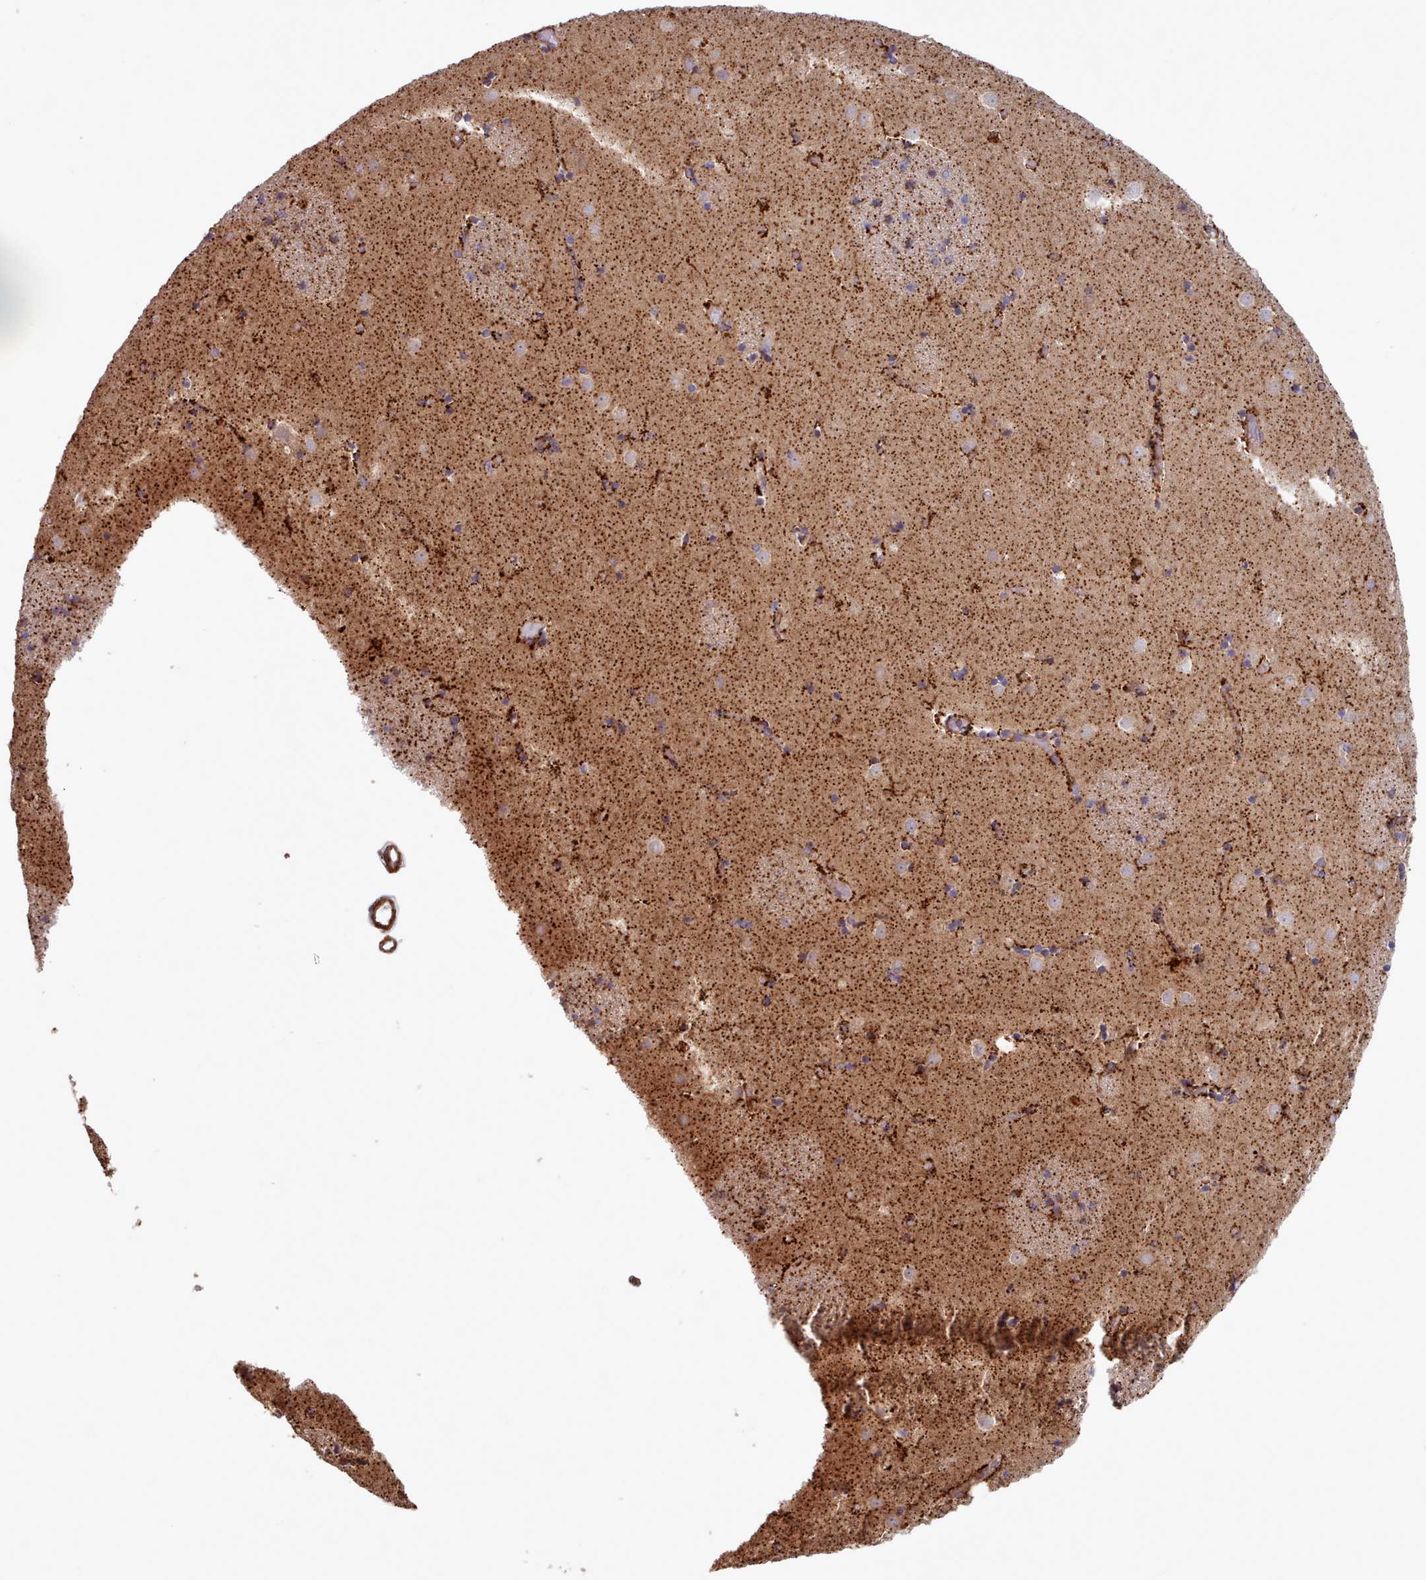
{"staining": {"intensity": "strong", "quantity": "<25%", "location": "cytoplasmic/membranous"}, "tissue": "caudate", "cell_type": "Glial cells", "image_type": "normal", "snomed": [{"axis": "morphology", "description": "Normal tissue, NOS"}, {"axis": "topography", "description": "Lateral ventricle wall"}], "caption": "Immunohistochemistry (DAB) staining of benign human caudate reveals strong cytoplasmic/membranous protein positivity in approximately <25% of glial cells. (DAB (3,3'-diaminobenzidine) IHC, brown staining for protein, blue staining for nuclei).", "gene": "HSDL2", "patient": {"sex": "female", "age": 52}}